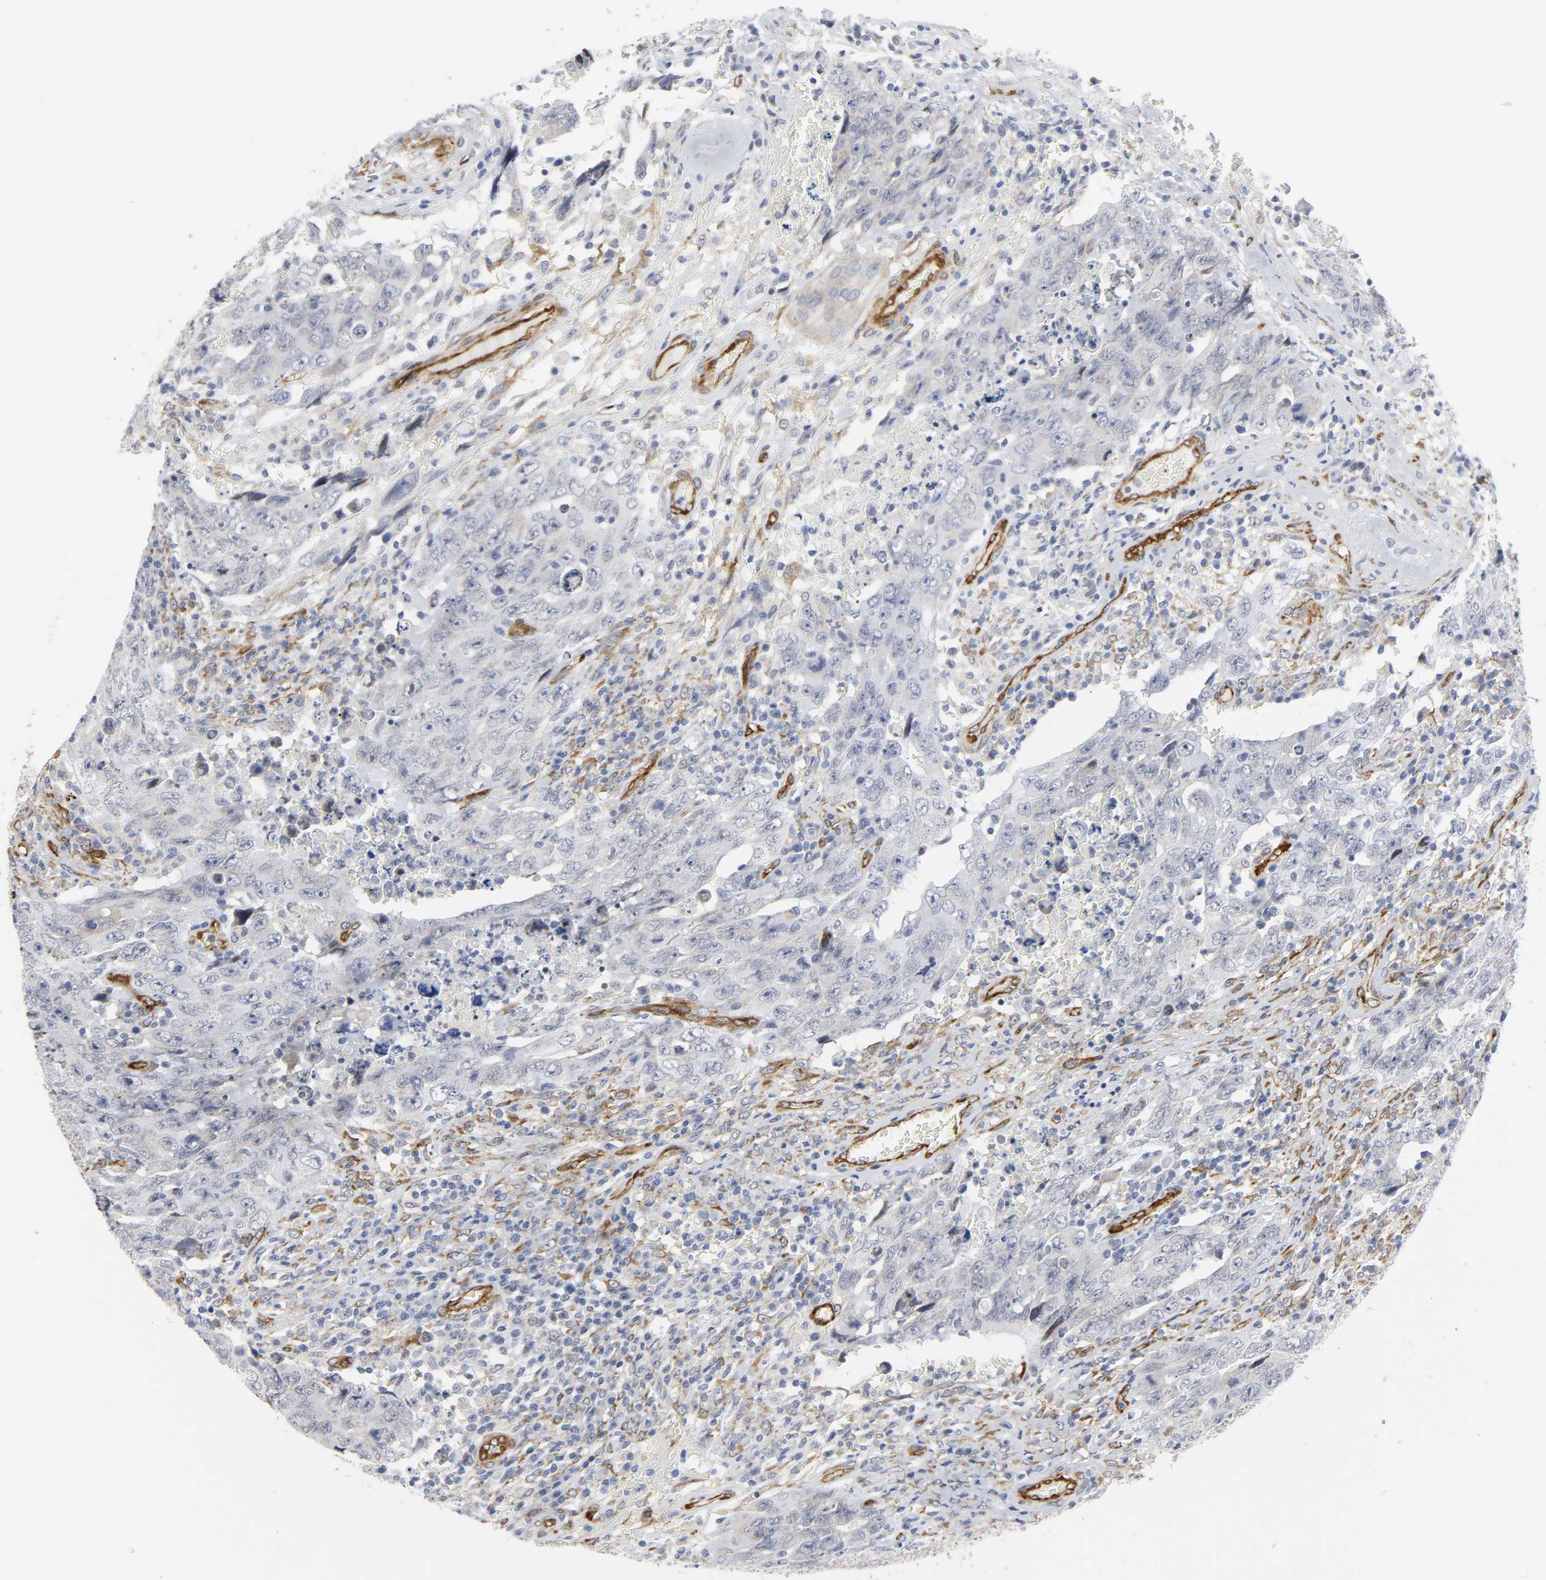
{"staining": {"intensity": "negative", "quantity": "none", "location": "none"}, "tissue": "testis cancer", "cell_type": "Tumor cells", "image_type": "cancer", "snomed": [{"axis": "morphology", "description": "Carcinoma, Embryonal, NOS"}, {"axis": "topography", "description": "Testis"}], "caption": "Testis cancer (embryonal carcinoma) stained for a protein using immunohistochemistry (IHC) displays no expression tumor cells.", "gene": "DOCK1", "patient": {"sex": "male", "age": 26}}